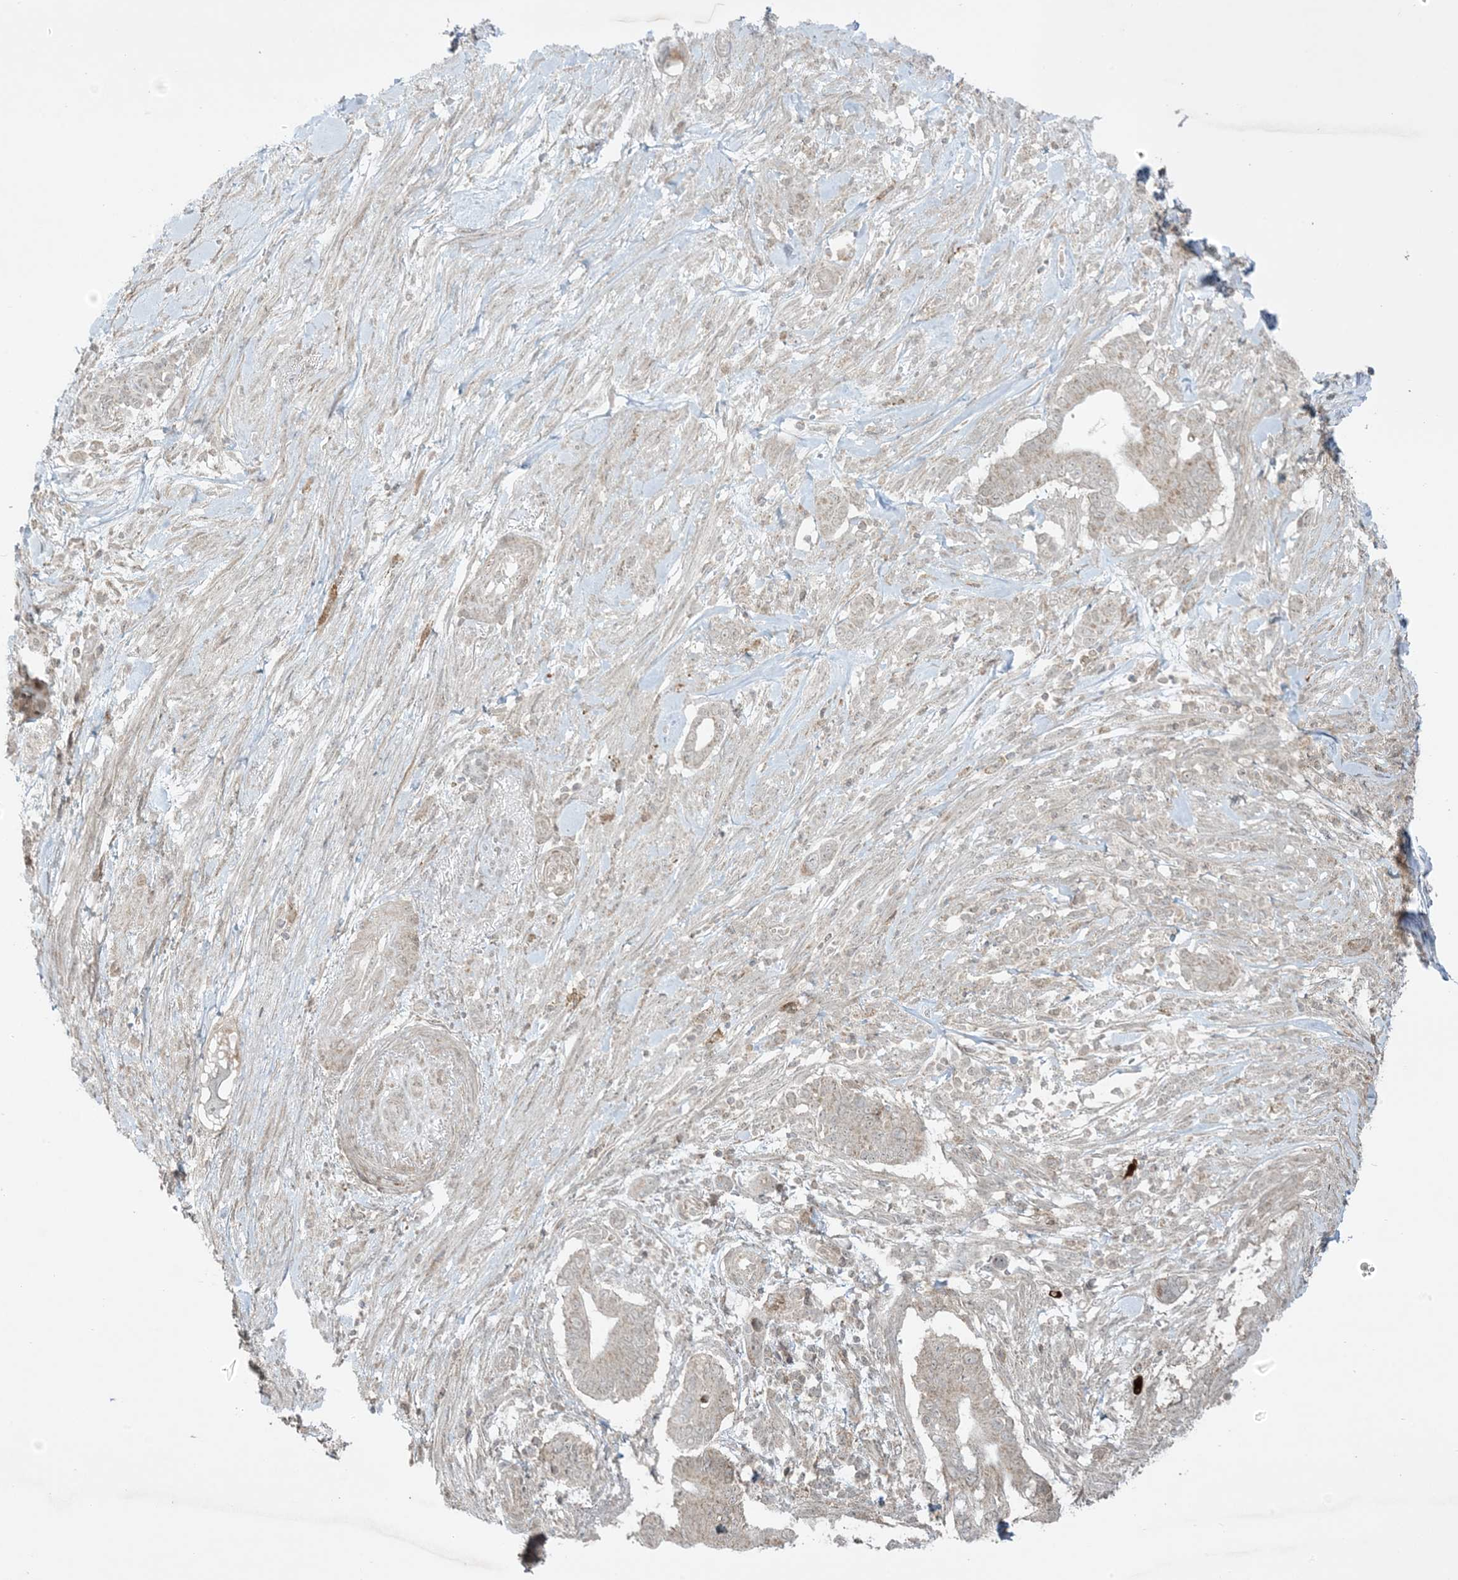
{"staining": {"intensity": "negative", "quantity": "none", "location": "none"}, "tissue": "pancreatic cancer", "cell_type": "Tumor cells", "image_type": "cancer", "snomed": [{"axis": "morphology", "description": "Adenocarcinoma, NOS"}, {"axis": "topography", "description": "Pancreas"}], "caption": "The immunohistochemistry photomicrograph has no significant staining in tumor cells of pancreatic adenocarcinoma tissue.", "gene": "PHLDB2", "patient": {"sex": "male", "age": 68}}